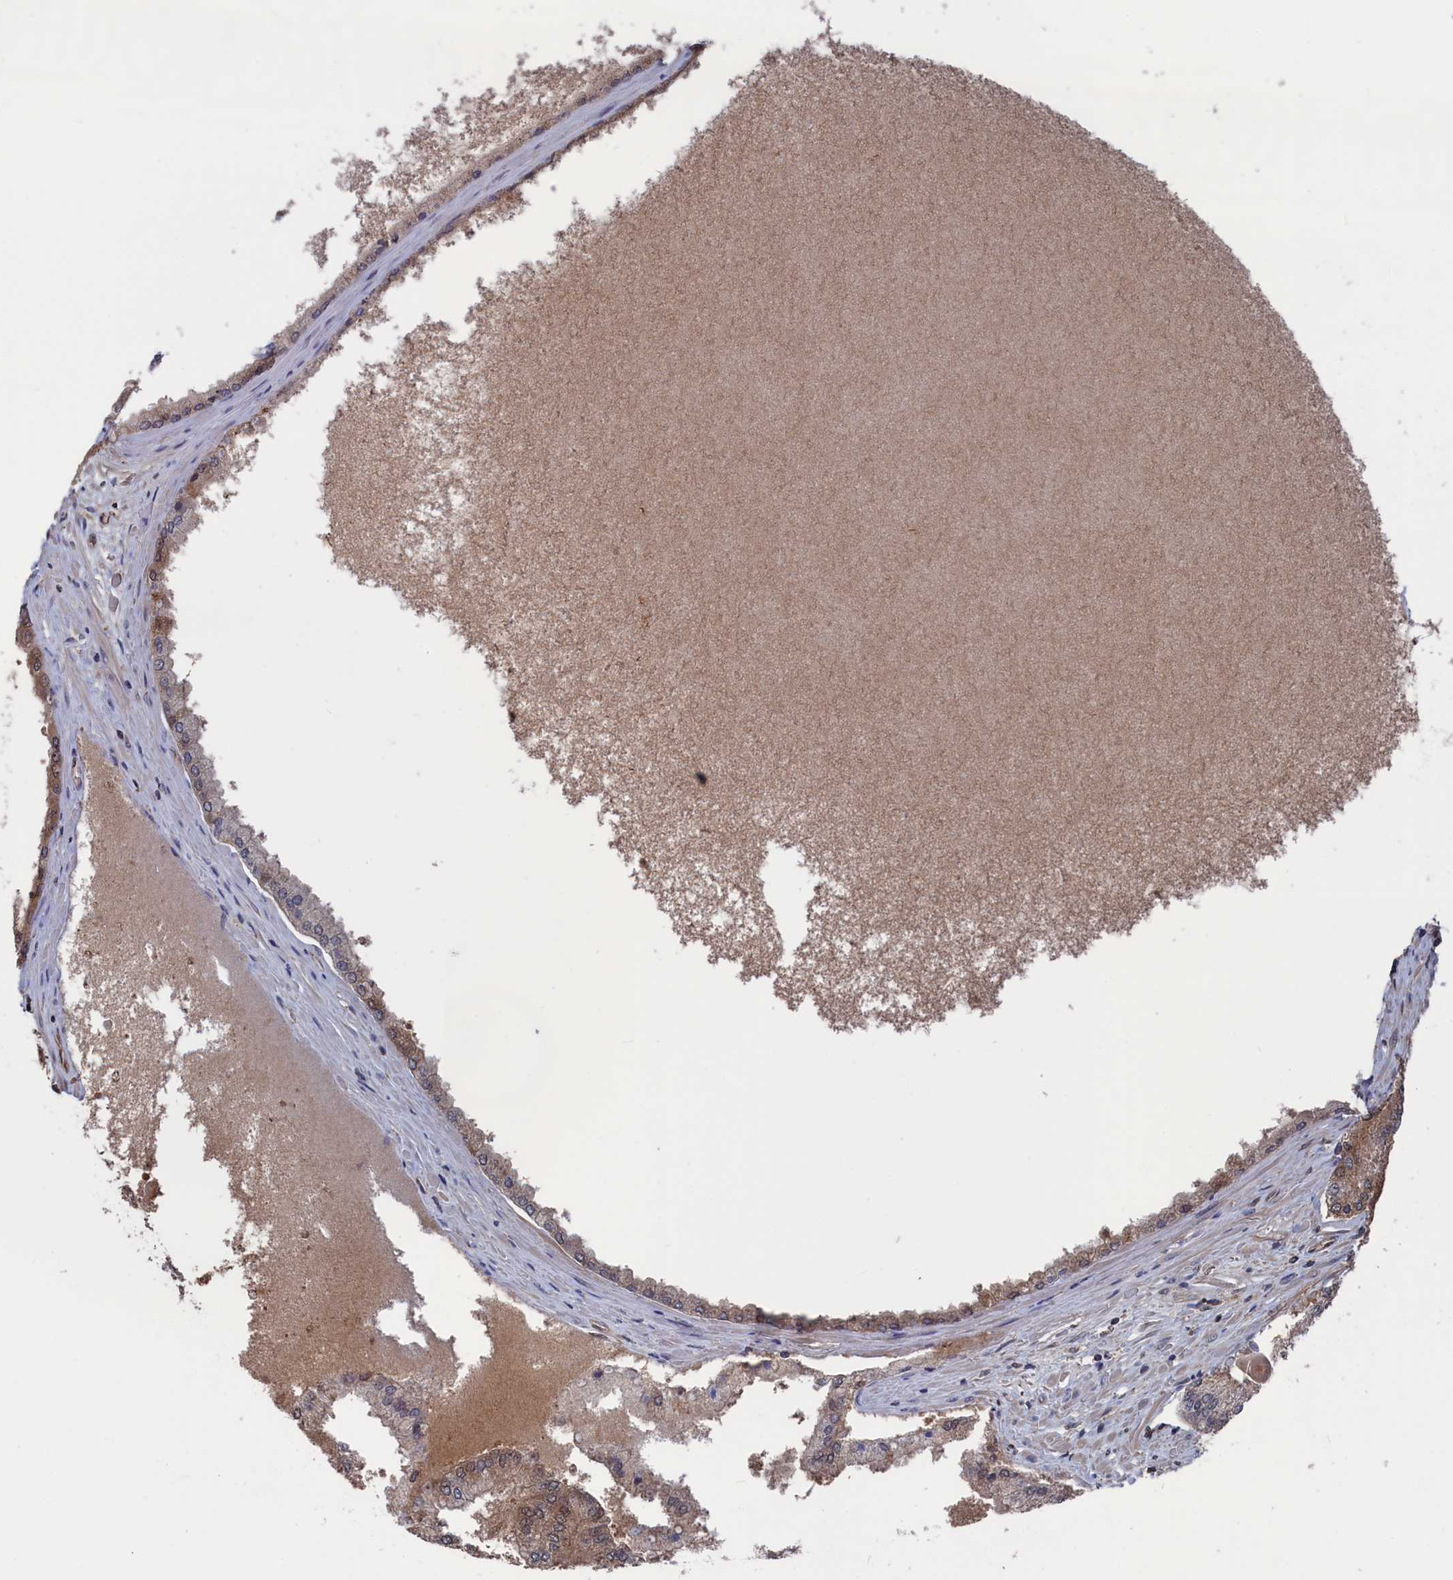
{"staining": {"intensity": "moderate", "quantity": "25%-75%", "location": "cytoplasmic/membranous"}, "tissue": "prostate cancer", "cell_type": "Tumor cells", "image_type": "cancer", "snomed": [{"axis": "morphology", "description": "Adenocarcinoma, Low grade"}, {"axis": "topography", "description": "Prostate"}], "caption": "Prostate cancer tissue demonstrates moderate cytoplasmic/membranous expression in approximately 25%-75% of tumor cells, visualized by immunohistochemistry.", "gene": "NUTF2", "patient": {"sex": "male", "age": 68}}